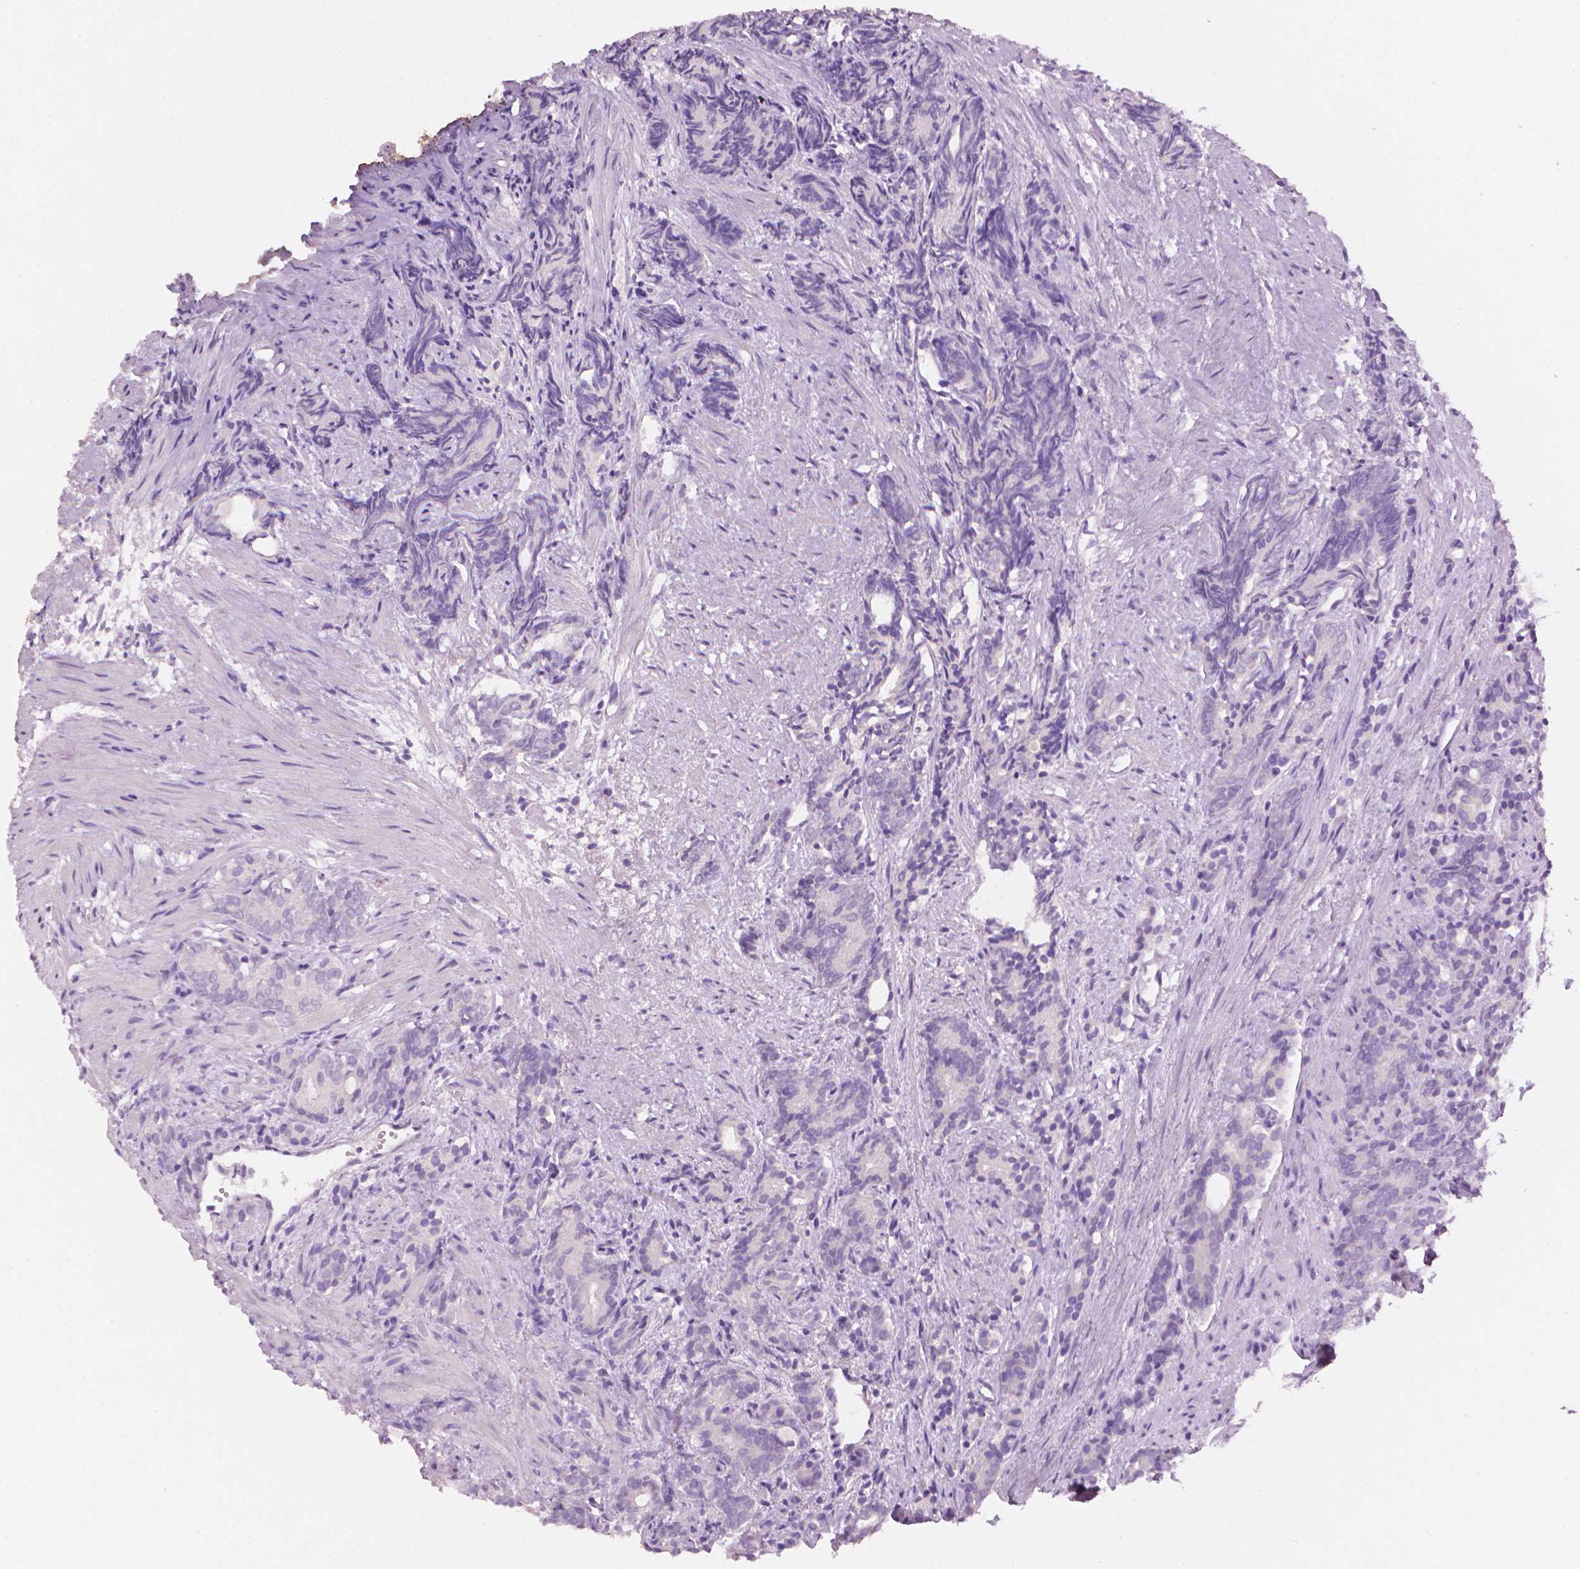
{"staining": {"intensity": "negative", "quantity": "none", "location": "none"}, "tissue": "prostate cancer", "cell_type": "Tumor cells", "image_type": "cancer", "snomed": [{"axis": "morphology", "description": "Adenocarcinoma, High grade"}, {"axis": "topography", "description": "Prostate"}], "caption": "High power microscopy micrograph of an immunohistochemistry photomicrograph of prostate cancer (adenocarcinoma (high-grade)), revealing no significant staining in tumor cells. (Immunohistochemistry, brightfield microscopy, high magnification).", "gene": "MLANA", "patient": {"sex": "male", "age": 84}}